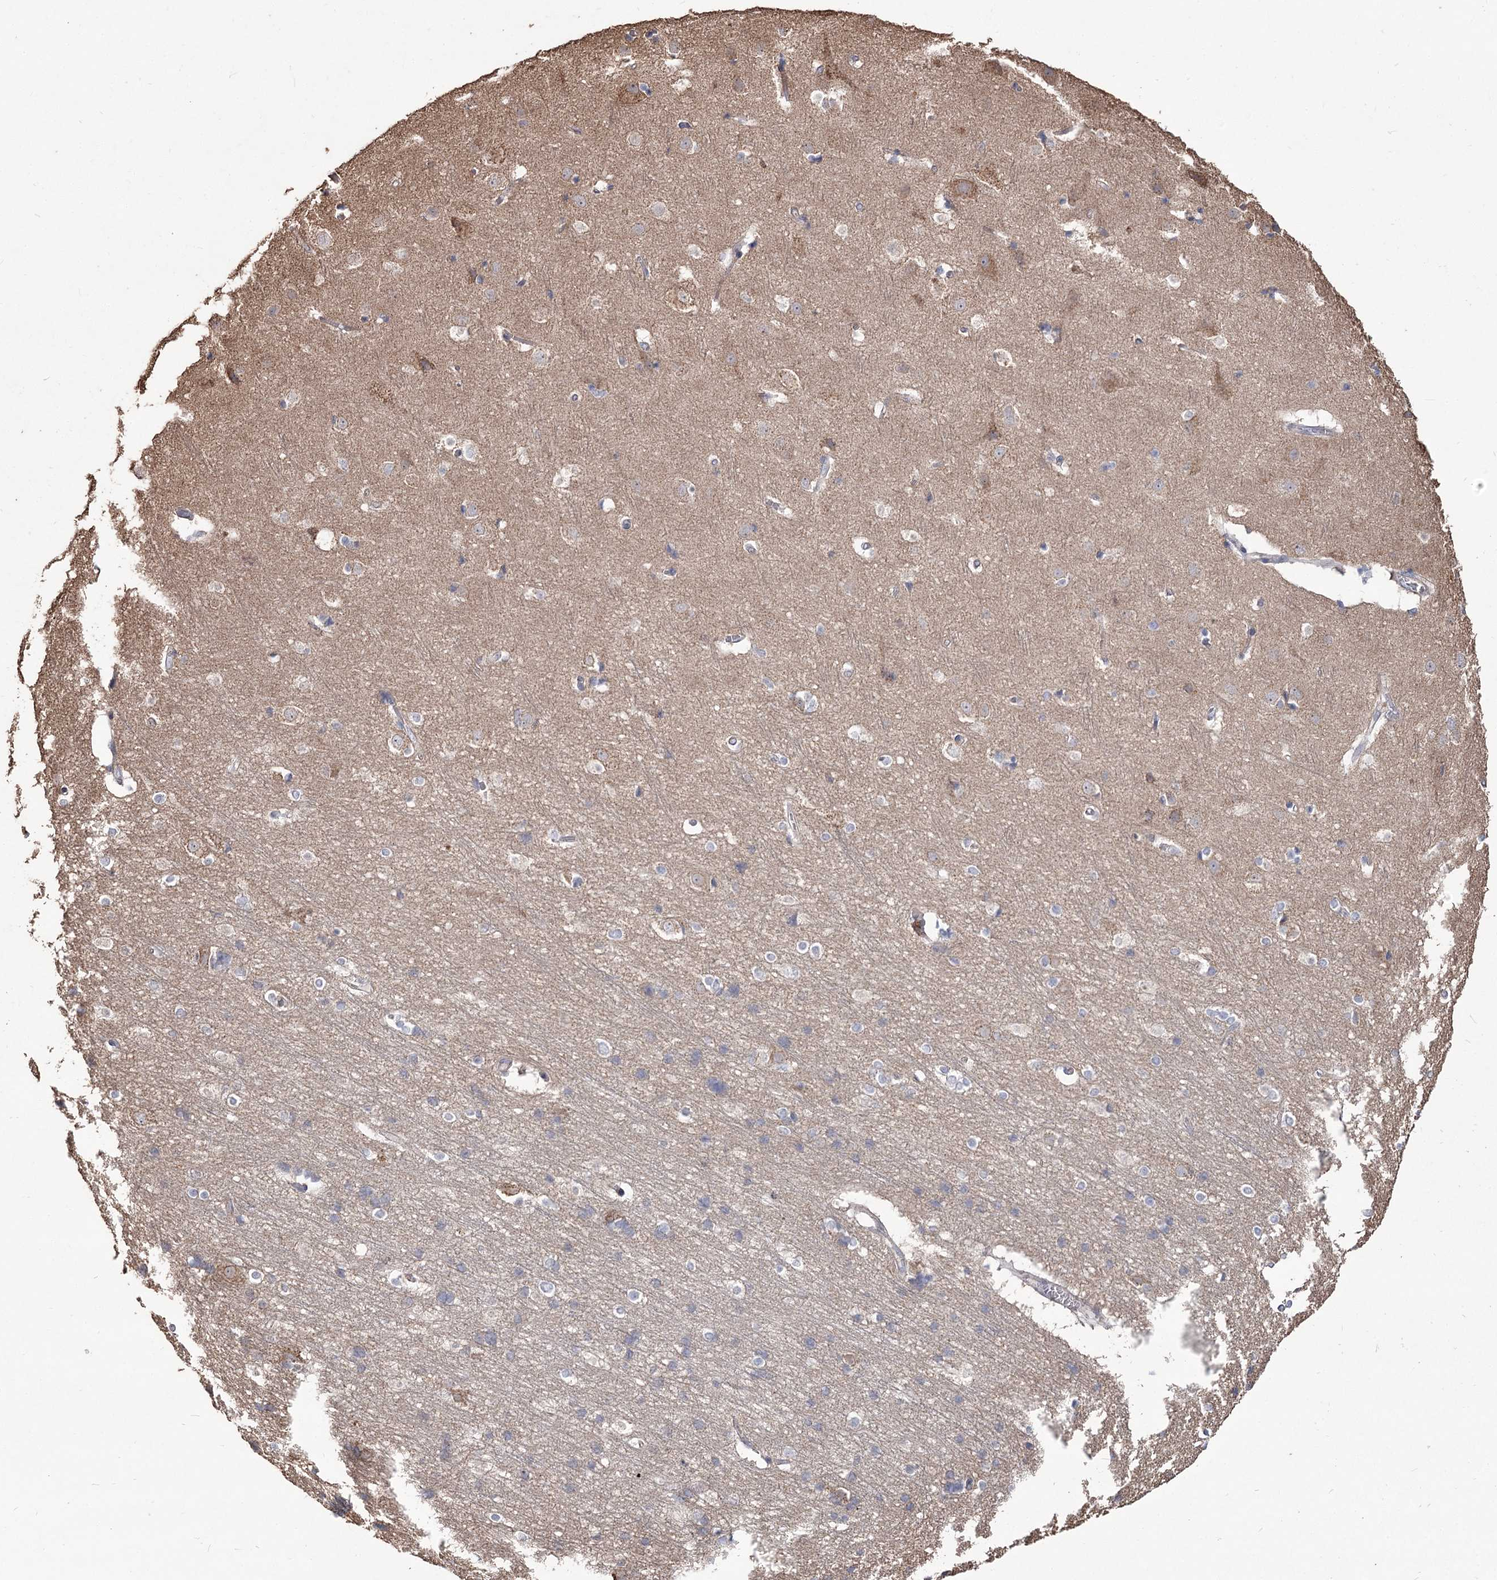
{"staining": {"intensity": "weak", "quantity": "25%-75%", "location": "cytoplasmic/membranous"}, "tissue": "cerebral cortex", "cell_type": "Endothelial cells", "image_type": "normal", "snomed": [{"axis": "morphology", "description": "Normal tissue, NOS"}, {"axis": "topography", "description": "Cerebral cortex"}], "caption": "Protein analysis of benign cerebral cortex reveals weak cytoplasmic/membranous positivity in approximately 25%-75% of endothelial cells. The staining was performed using DAB (3,3'-diaminobenzidine), with brown indicating positive protein expression. Nuclei are stained blue with hematoxylin.", "gene": "STK17B", "patient": {"sex": "male", "age": 54}}